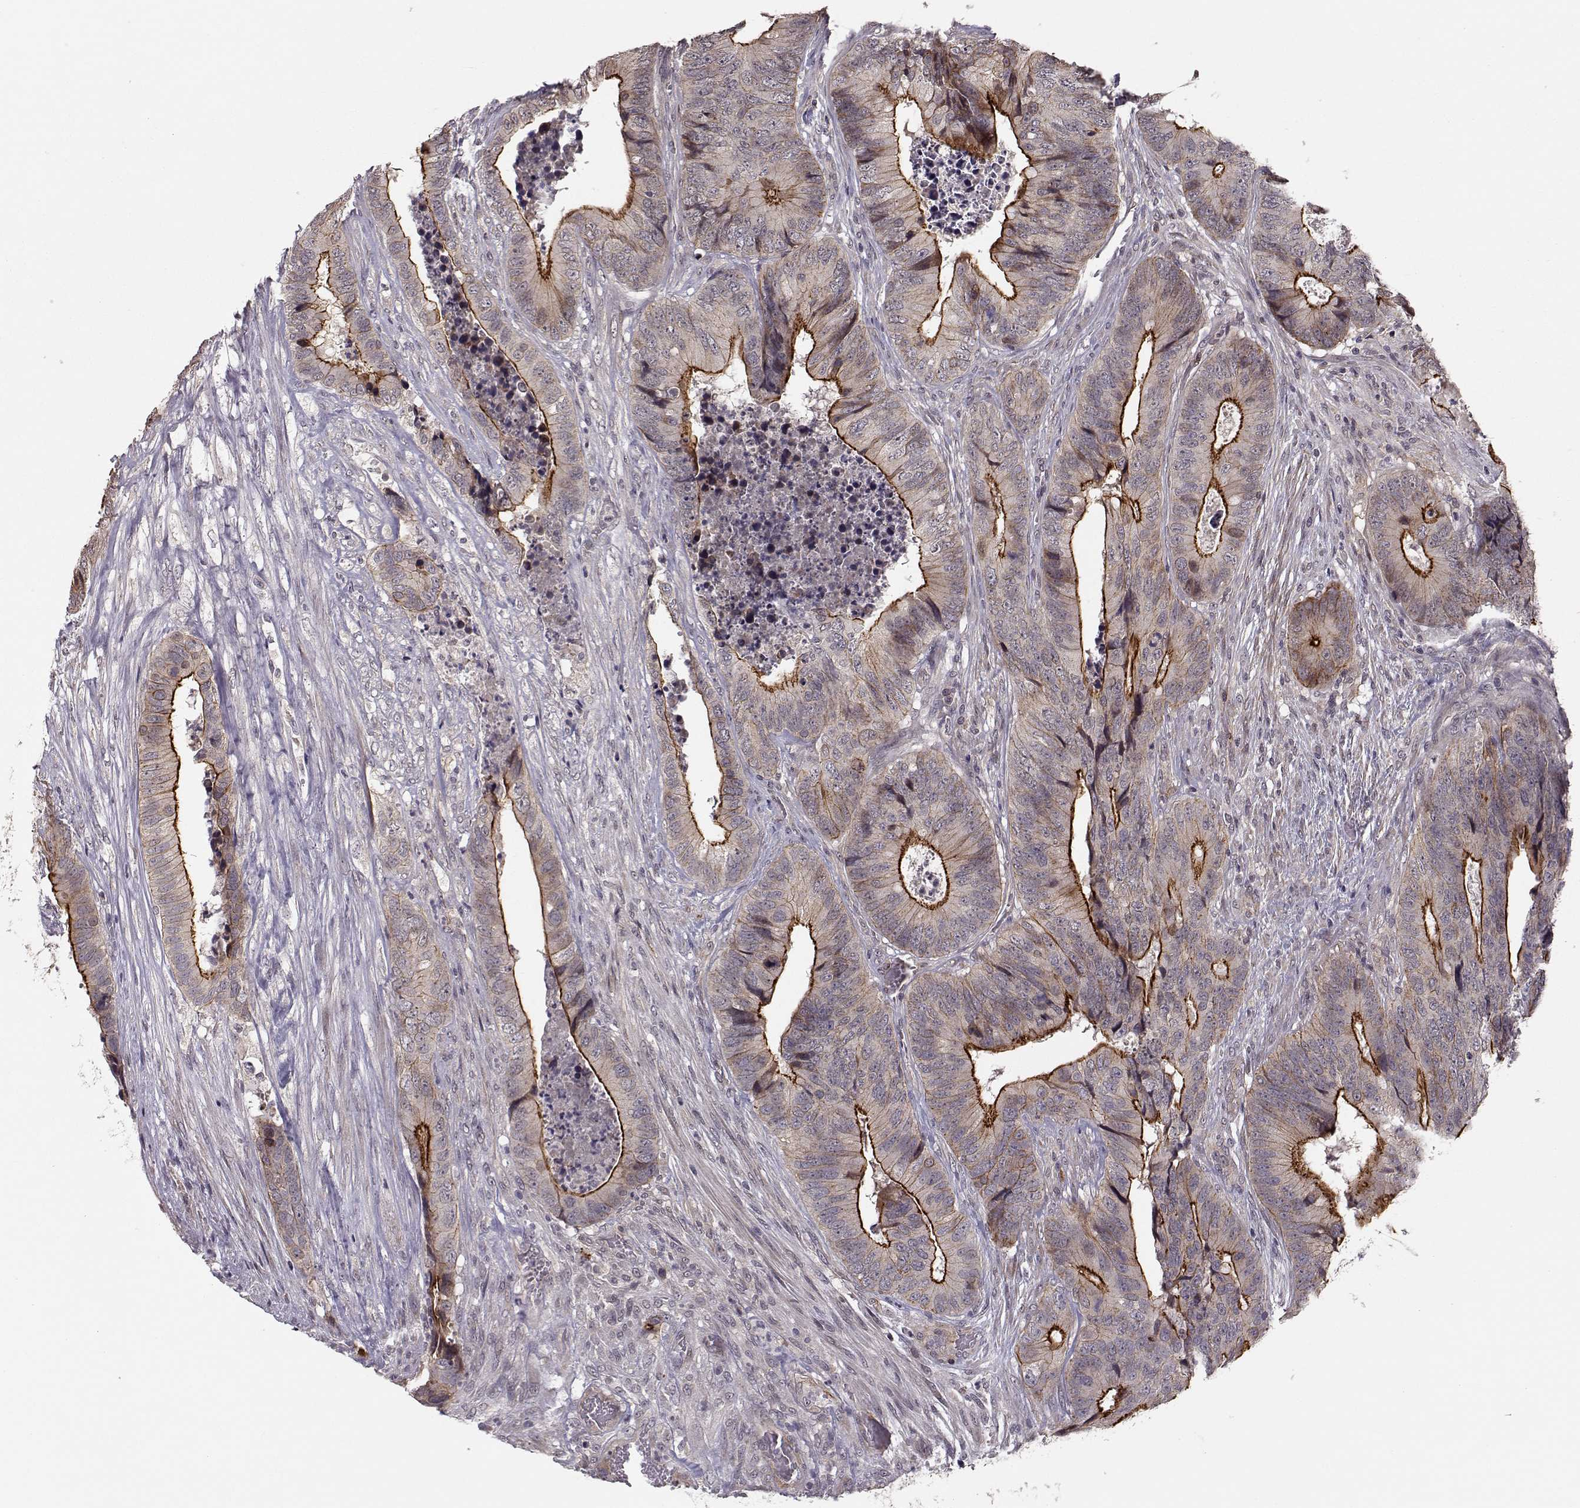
{"staining": {"intensity": "strong", "quantity": "<25%", "location": "cytoplasmic/membranous"}, "tissue": "colorectal cancer", "cell_type": "Tumor cells", "image_type": "cancer", "snomed": [{"axis": "morphology", "description": "Adenocarcinoma, NOS"}, {"axis": "topography", "description": "Colon"}], "caption": "Colorectal cancer (adenocarcinoma) tissue demonstrates strong cytoplasmic/membranous staining in about <25% of tumor cells Nuclei are stained in blue.", "gene": "PLEKHG3", "patient": {"sex": "male", "age": 84}}